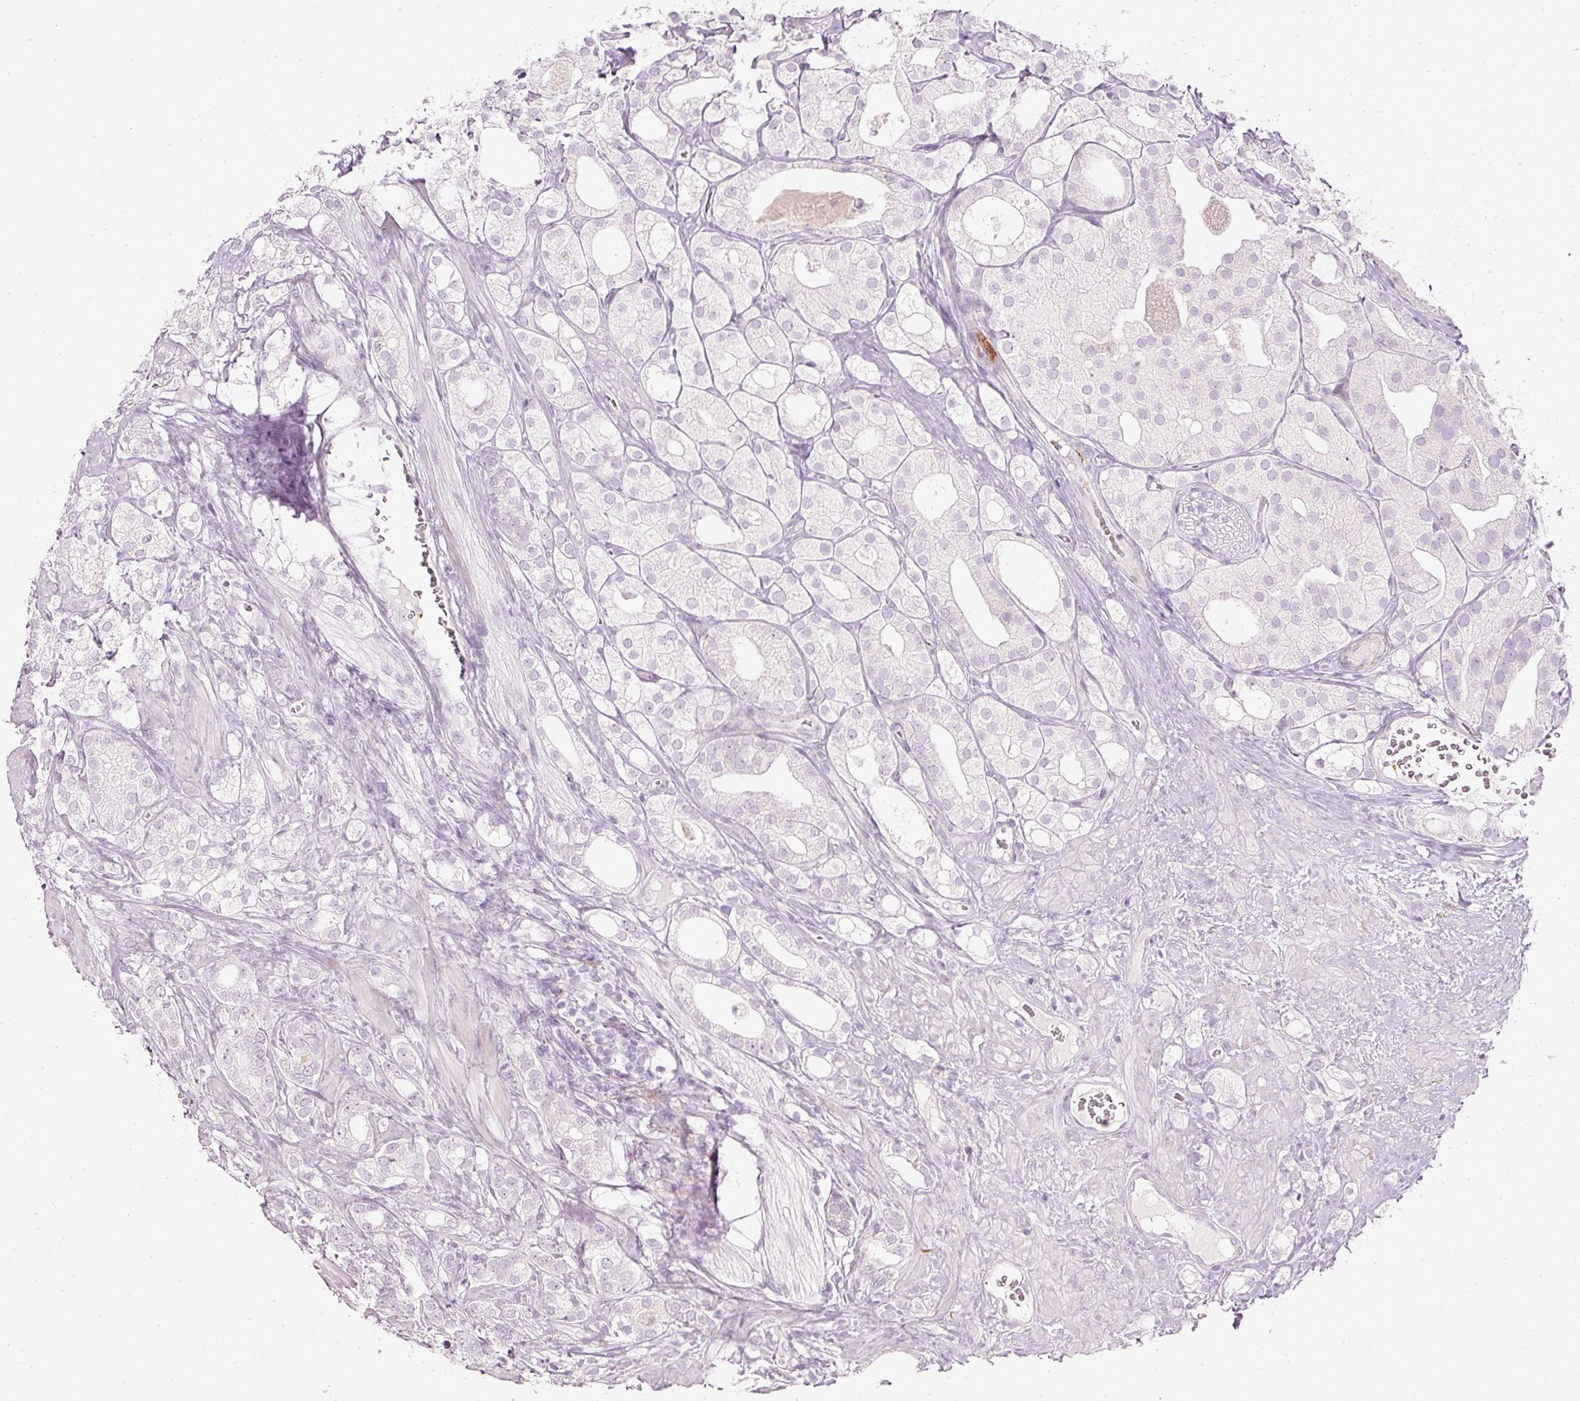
{"staining": {"intensity": "negative", "quantity": "none", "location": "none"}, "tissue": "prostate cancer", "cell_type": "Tumor cells", "image_type": "cancer", "snomed": [{"axis": "morphology", "description": "Adenocarcinoma, High grade"}, {"axis": "topography", "description": "Prostate"}], "caption": "Immunohistochemical staining of human adenocarcinoma (high-grade) (prostate) shows no significant expression in tumor cells. (DAB (3,3'-diaminobenzidine) immunohistochemistry (IHC) visualized using brightfield microscopy, high magnification).", "gene": "LECT2", "patient": {"sex": "male", "age": 50}}